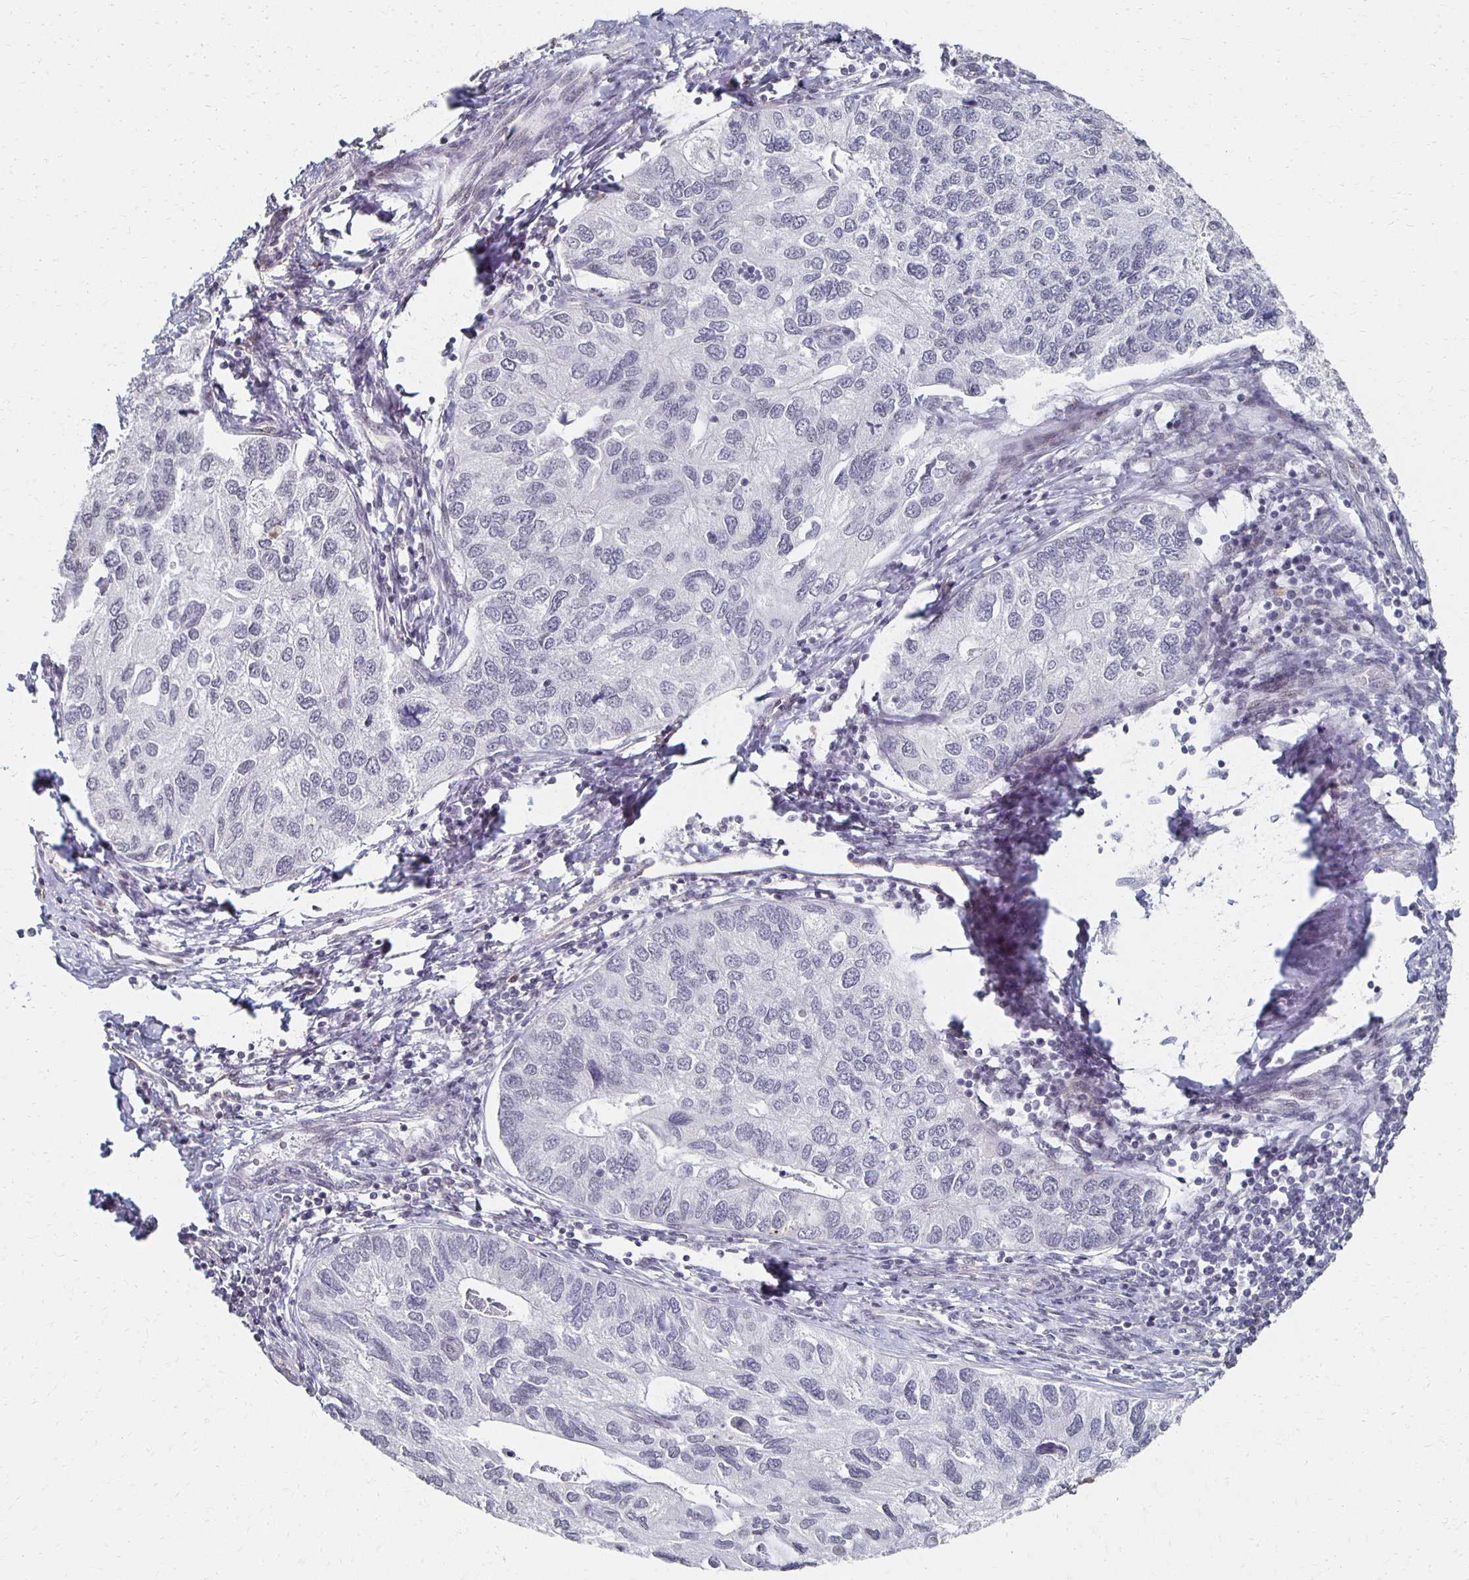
{"staining": {"intensity": "negative", "quantity": "none", "location": "none"}, "tissue": "endometrial cancer", "cell_type": "Tumor cells", "image_type": "cancer", "snomed": [{"axis": "morphology", "description": "Carcinoma, NOS"}, {"axis": "topography", "description": "Uterus"}], "caption": "The immunohistochemistry image has no significant expression in tumor cells of endometrial carcinoma tissue.", "gene": "DAB1", "patient": {"sex": "female", "age": 76}}